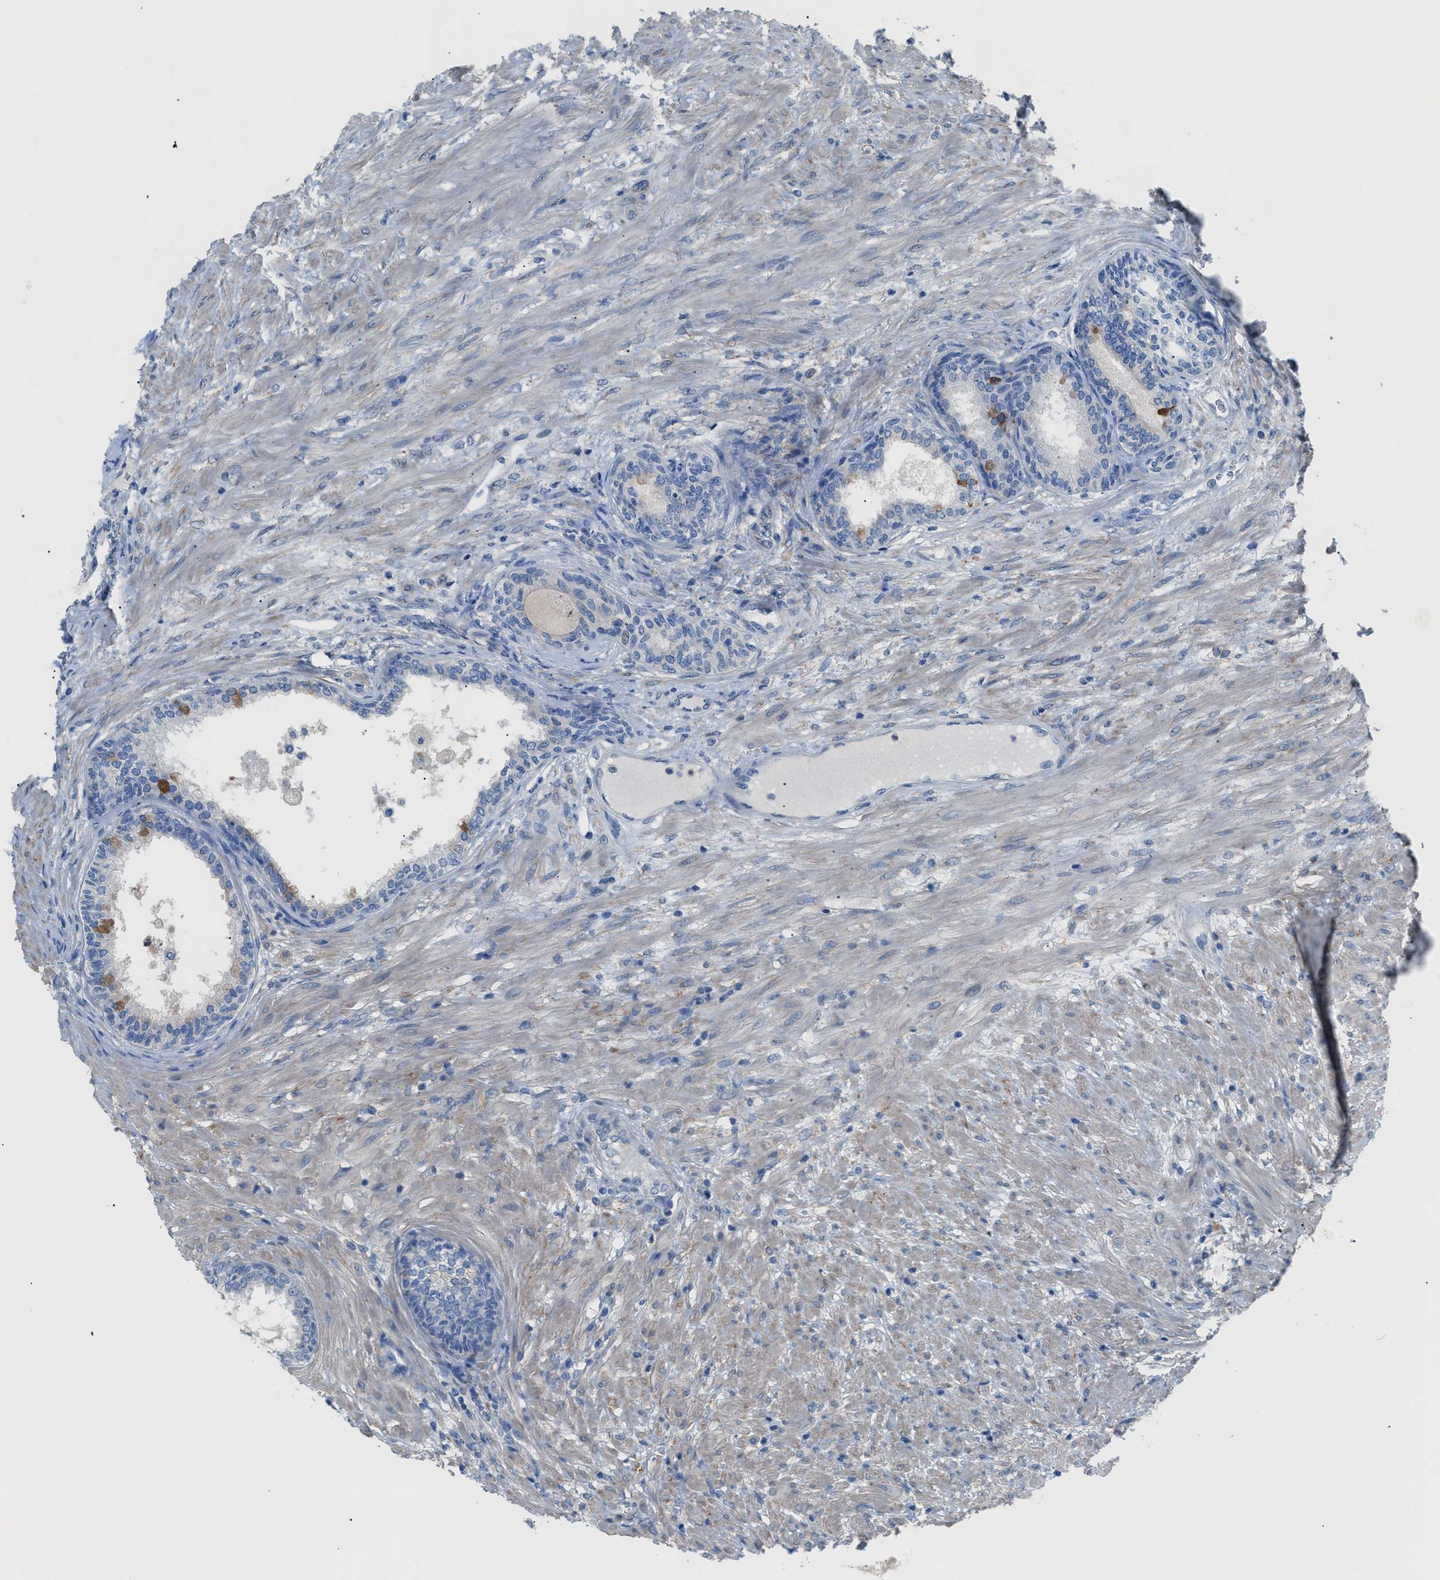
{"staining": {"intensity": "moderate", "quantity": "25%-75%", "location": "cytoplasmic/membranous"}, "tissue": "prostate", "cell_type": "Glandular cells", "image_type": "normal", "snomed": [{"axis": "morphology", "description": "Normal tissue, NOS"}, {"axis": "topography", "description": "Prostate"}], "caption": "Immunohistochemical staining of normal human prostate exhibits moderate cytoplasmic/membranous protein expression in about 25%-75% of glandular cells.", "gene": "ITPR1", "patient": {"sex": "male", "age": 76}}